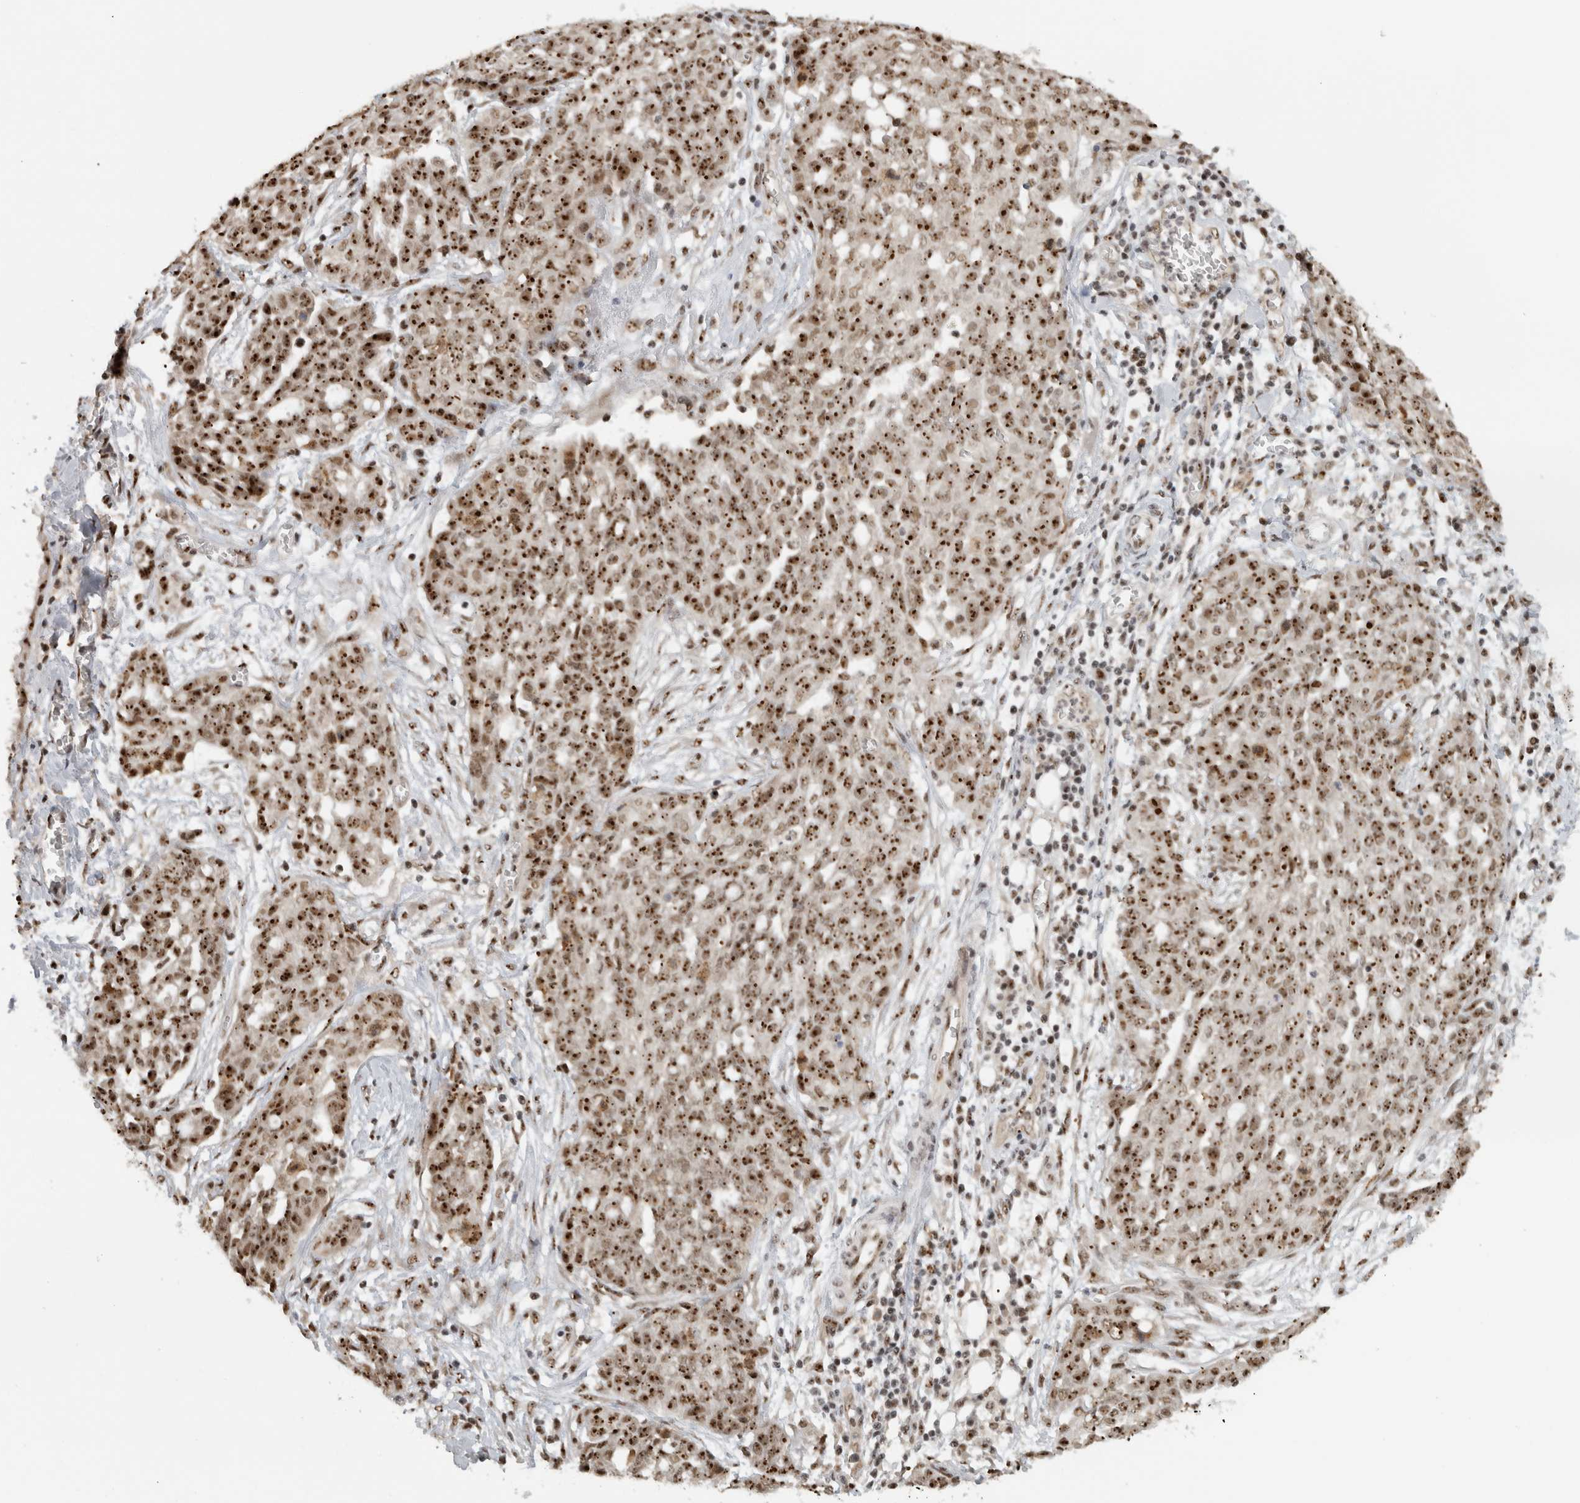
{"staining": {"intensity": "strong", "quantity": ">75%", "location": "nuclear"}, "tissue": "ovarian cancer", "cell_type": "Tumor cells", "image_type": "cancer", "snomed": [{"axis": "morphology", "description": "Cystadenocarcinoma, serous, NOS"}, {"axis": "topography", "description": "Soft tissue"}, {"axis": "topography", "description": "Ovary"}], "caption": "There is high levels of strong nuclear positivity in tumor cells of ovarian serous cystadenocarcinoma, as demonstrated by immunohistochemical staining (brown color).", "gene": "EBNA1BP2", "patient": {"sex": "female", "age": 57}}